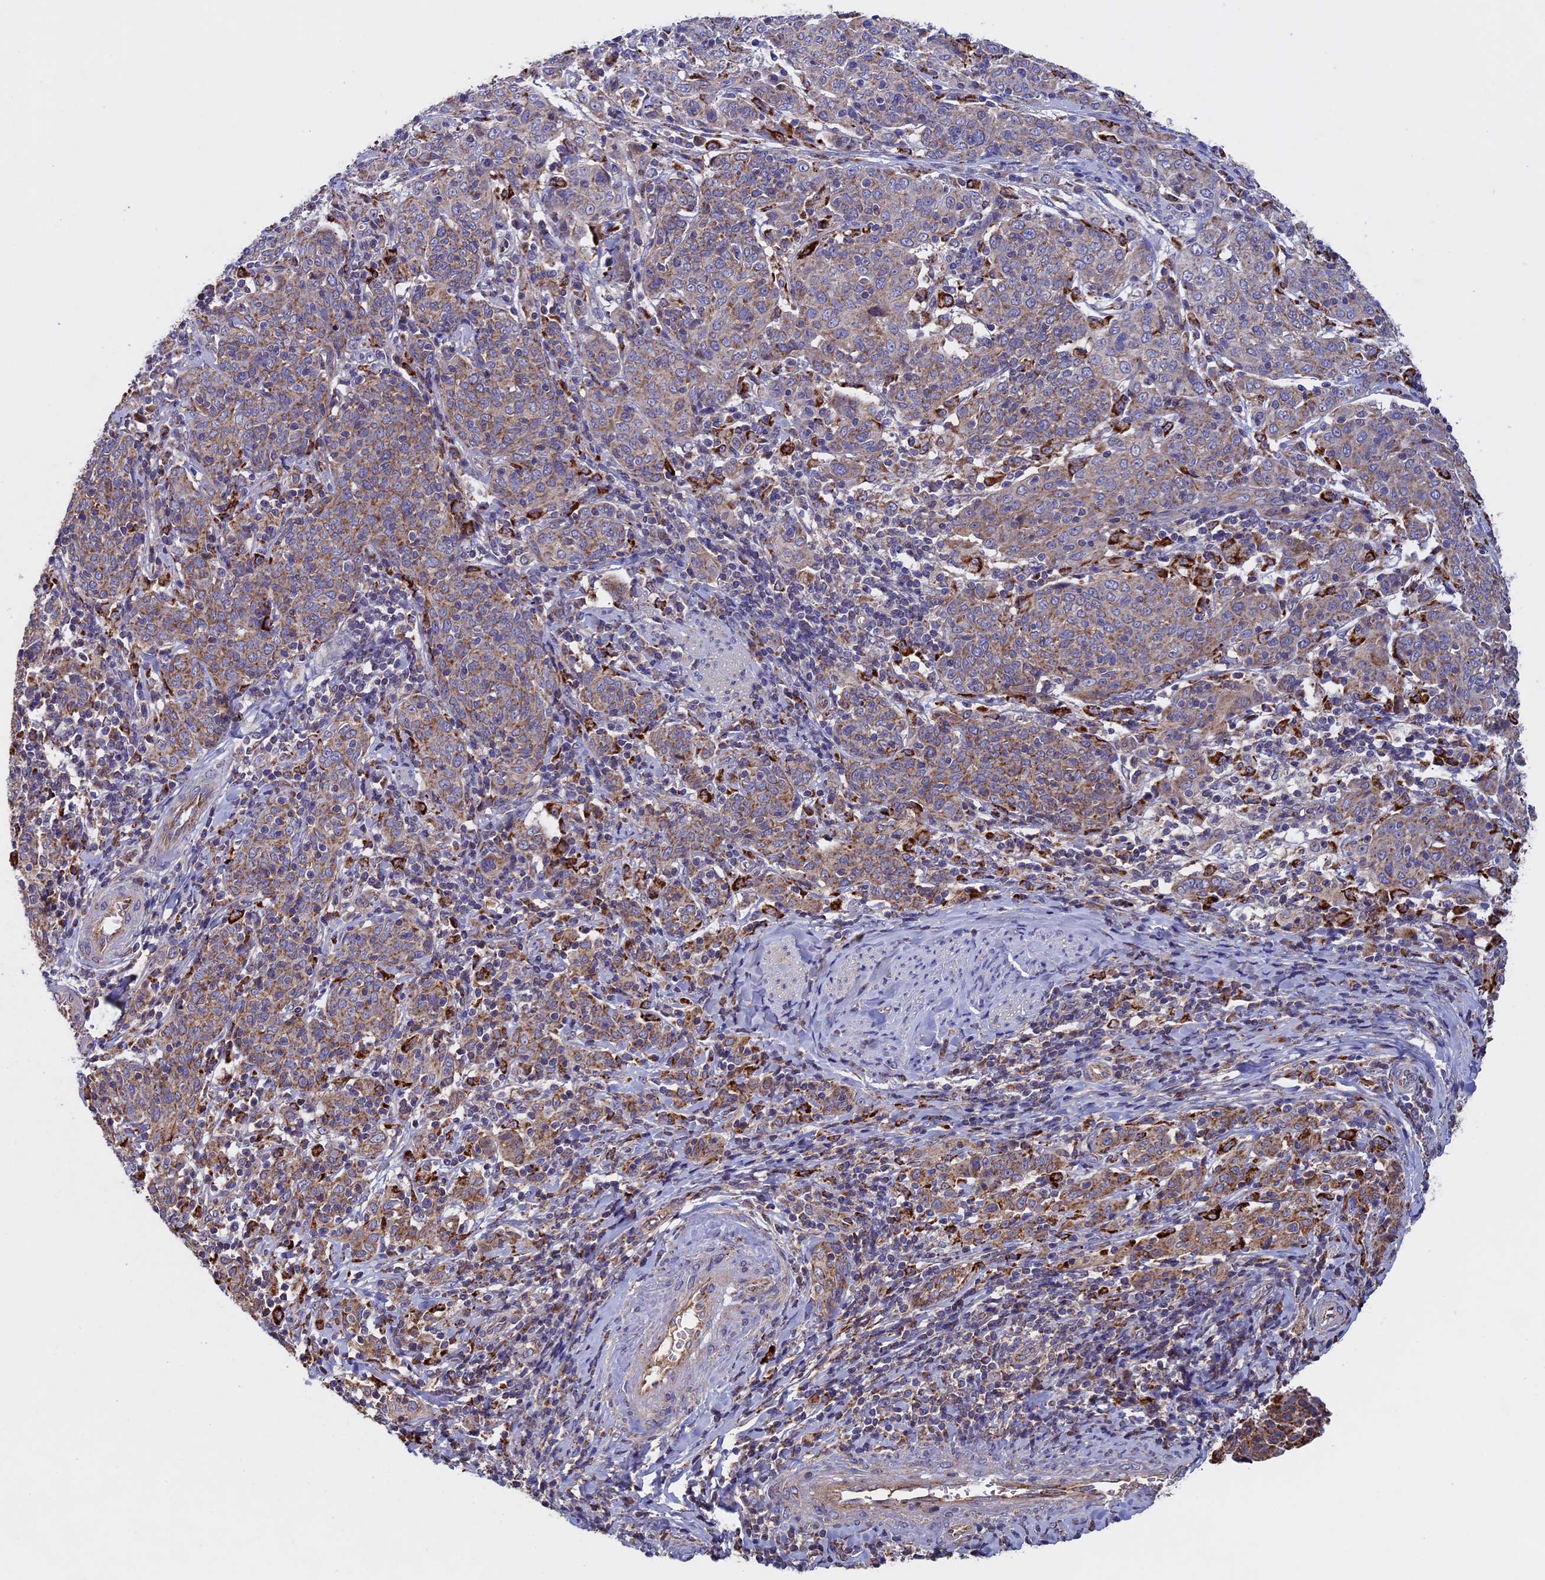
{"staining": {"intensity": "moderate", "quantity": "25%-75%", "location": "cytoplasmic/membranous"}, "tissue": "cervical cancer", "cell_type": "Tumor cells", "image_type": "cancer", "snomed": [{"axis": "morphology", "description": "Squamous cell carcinoma, NOS"}, {"axis": "topography", "description": "Cervix"}], "caption": "Squamous cell carcinoma (cervical) stained for a protein (brown) displays moderate cytoplasmic/membranous positive positivity in about 25%-75% of tumor cells.", "gene": "RNF17", "patient": {"sex": "female", "age": 67}}